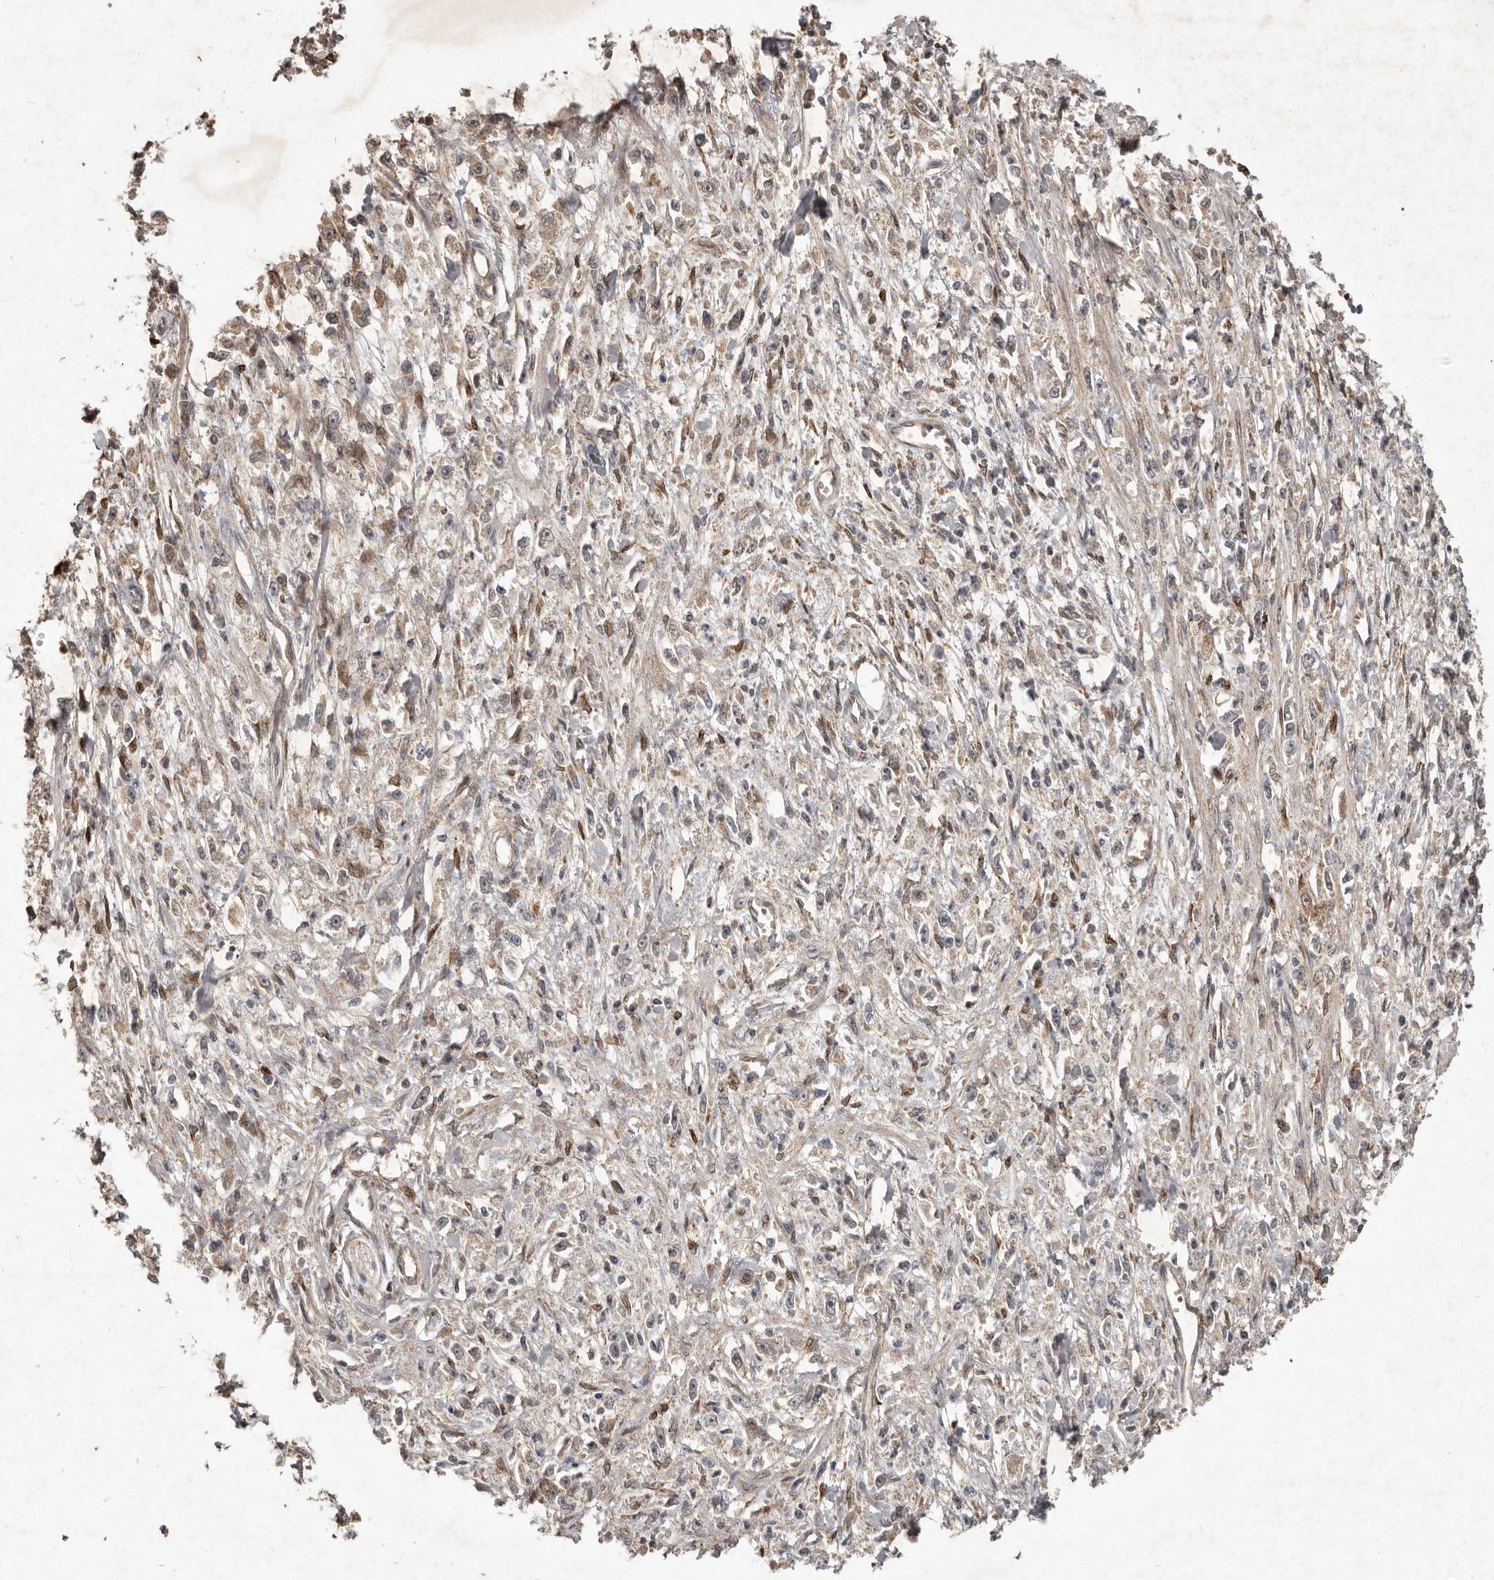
{"staining": {"intensity": "weak", "quantity": "25%-75%", "location": "cytoplasmic/membranous"}, "tissue": "stomach cancer", "cell_type": "Tumor cells", "image_type": "cancer", "snomed": [{"axis": "morphology", "description": "Adenocarcinoma, NOS"}, {"axis": "topography", "description": "Stomach"}], "caption": "Protein staining of adenocarcinoma (stomach) tissue reveals weak cytoplasmic/membranous staining in approximately 25%-75% of tumor cells.", "gene": "PLOD2", "patient": {"sex": "female", "age": 59}}